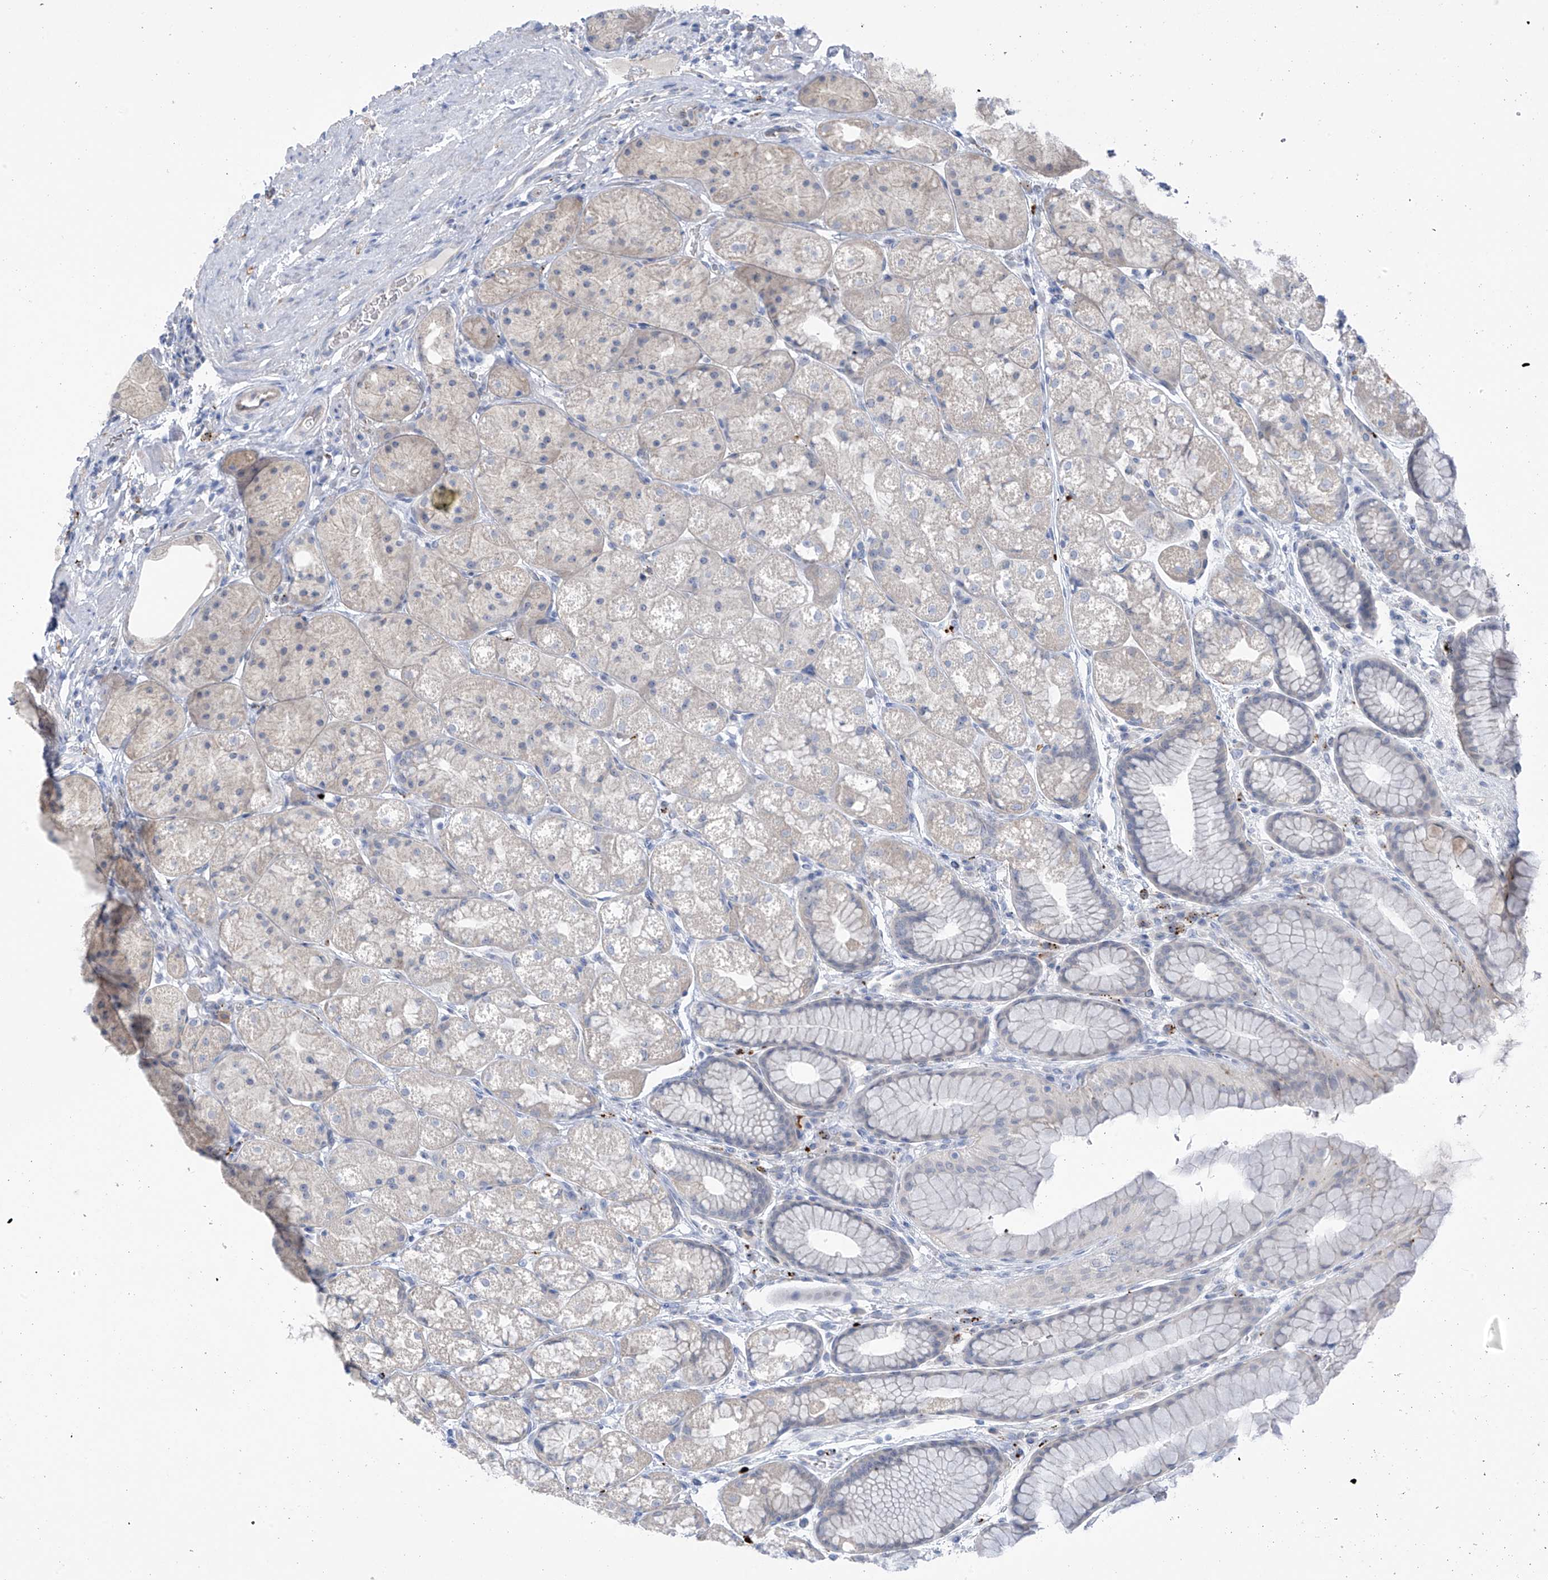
{"staining": {"intensity": "negative", "quantity": "none", "location": "none"}, "tissue": "stomach", "cell_type": "Glandular cells", "image_type": "normal", "snomed": [{"axis": "morphology", "description": "Normal tissue, NOS"}, {"axis": "topography", "description": "Stomach"}], "caption": "Immunohistochemistry of normal stomach demonstrates no positivity in glandular cells.", "gene": "ZNF793", "patient": {"sex": "male", "age": 57}}